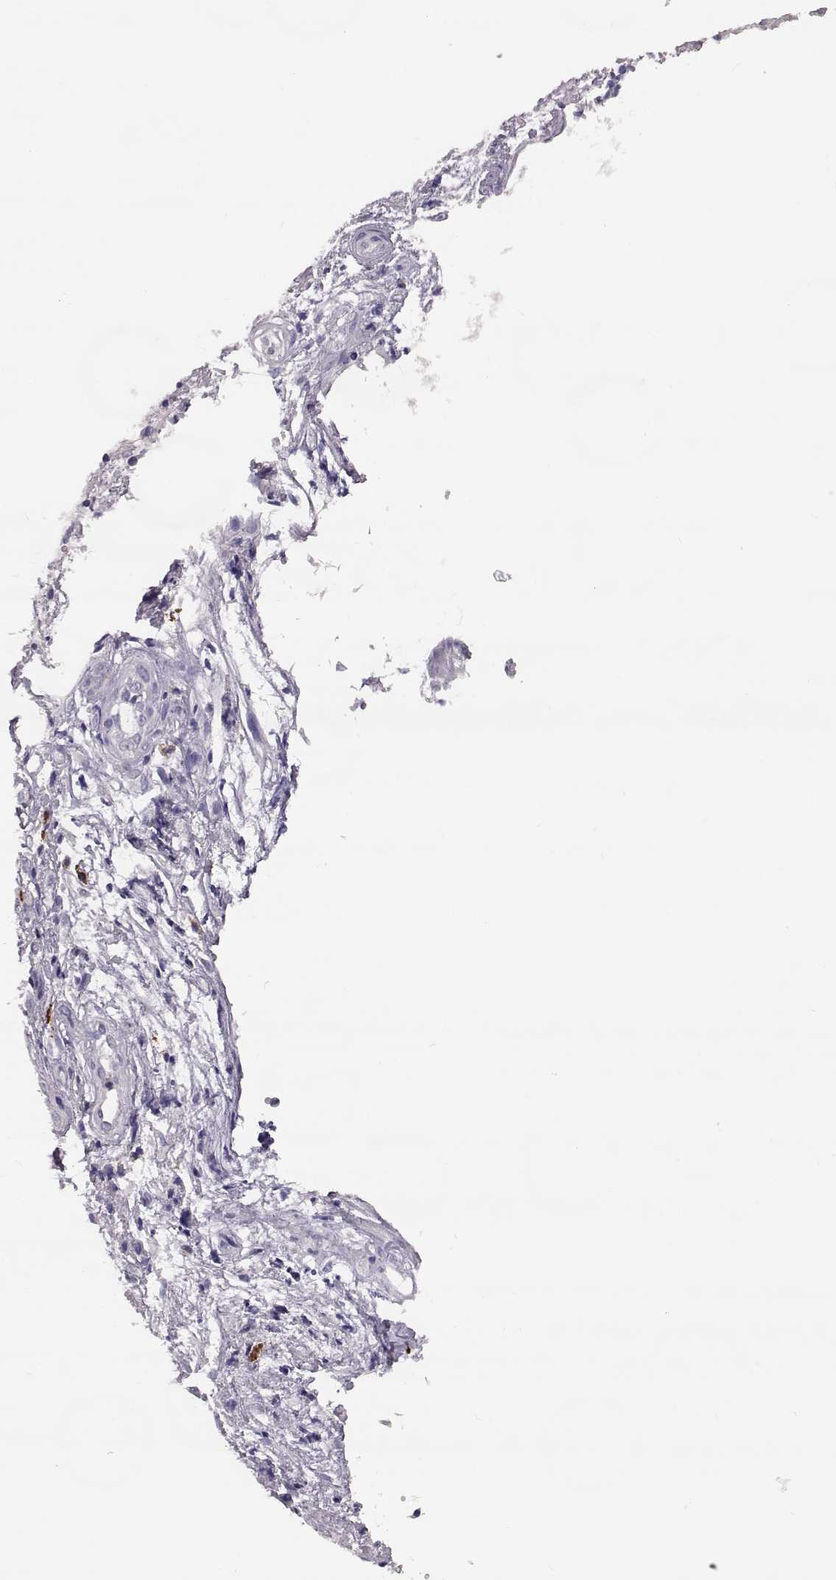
{"staining": {"intensity": "negative", "quantity": "none", "location": "none"}, "tissue": "nasopharynx", "cell_type": "Respiratory epithelial cells", "image_type": "normal", "snomed": [{"axis": "morphology", "description": "Normal tissue, NOS"}, {"axis": "topography", "description": "Nasopharynx"}], "caption": "Immunohistochemistry image of normal nasopharynx: human nasopharynx stained with DAB exhibits no significant protein staining in respiratory epithelial cells. (Stains: DAB immunohistochemistry (IHC) with hematoxylin counter stain, Microscopy: brightfield microscopy at high magnification).", "gene": "ADGRG5", "patient": {"sex": "male", "age": 31}}